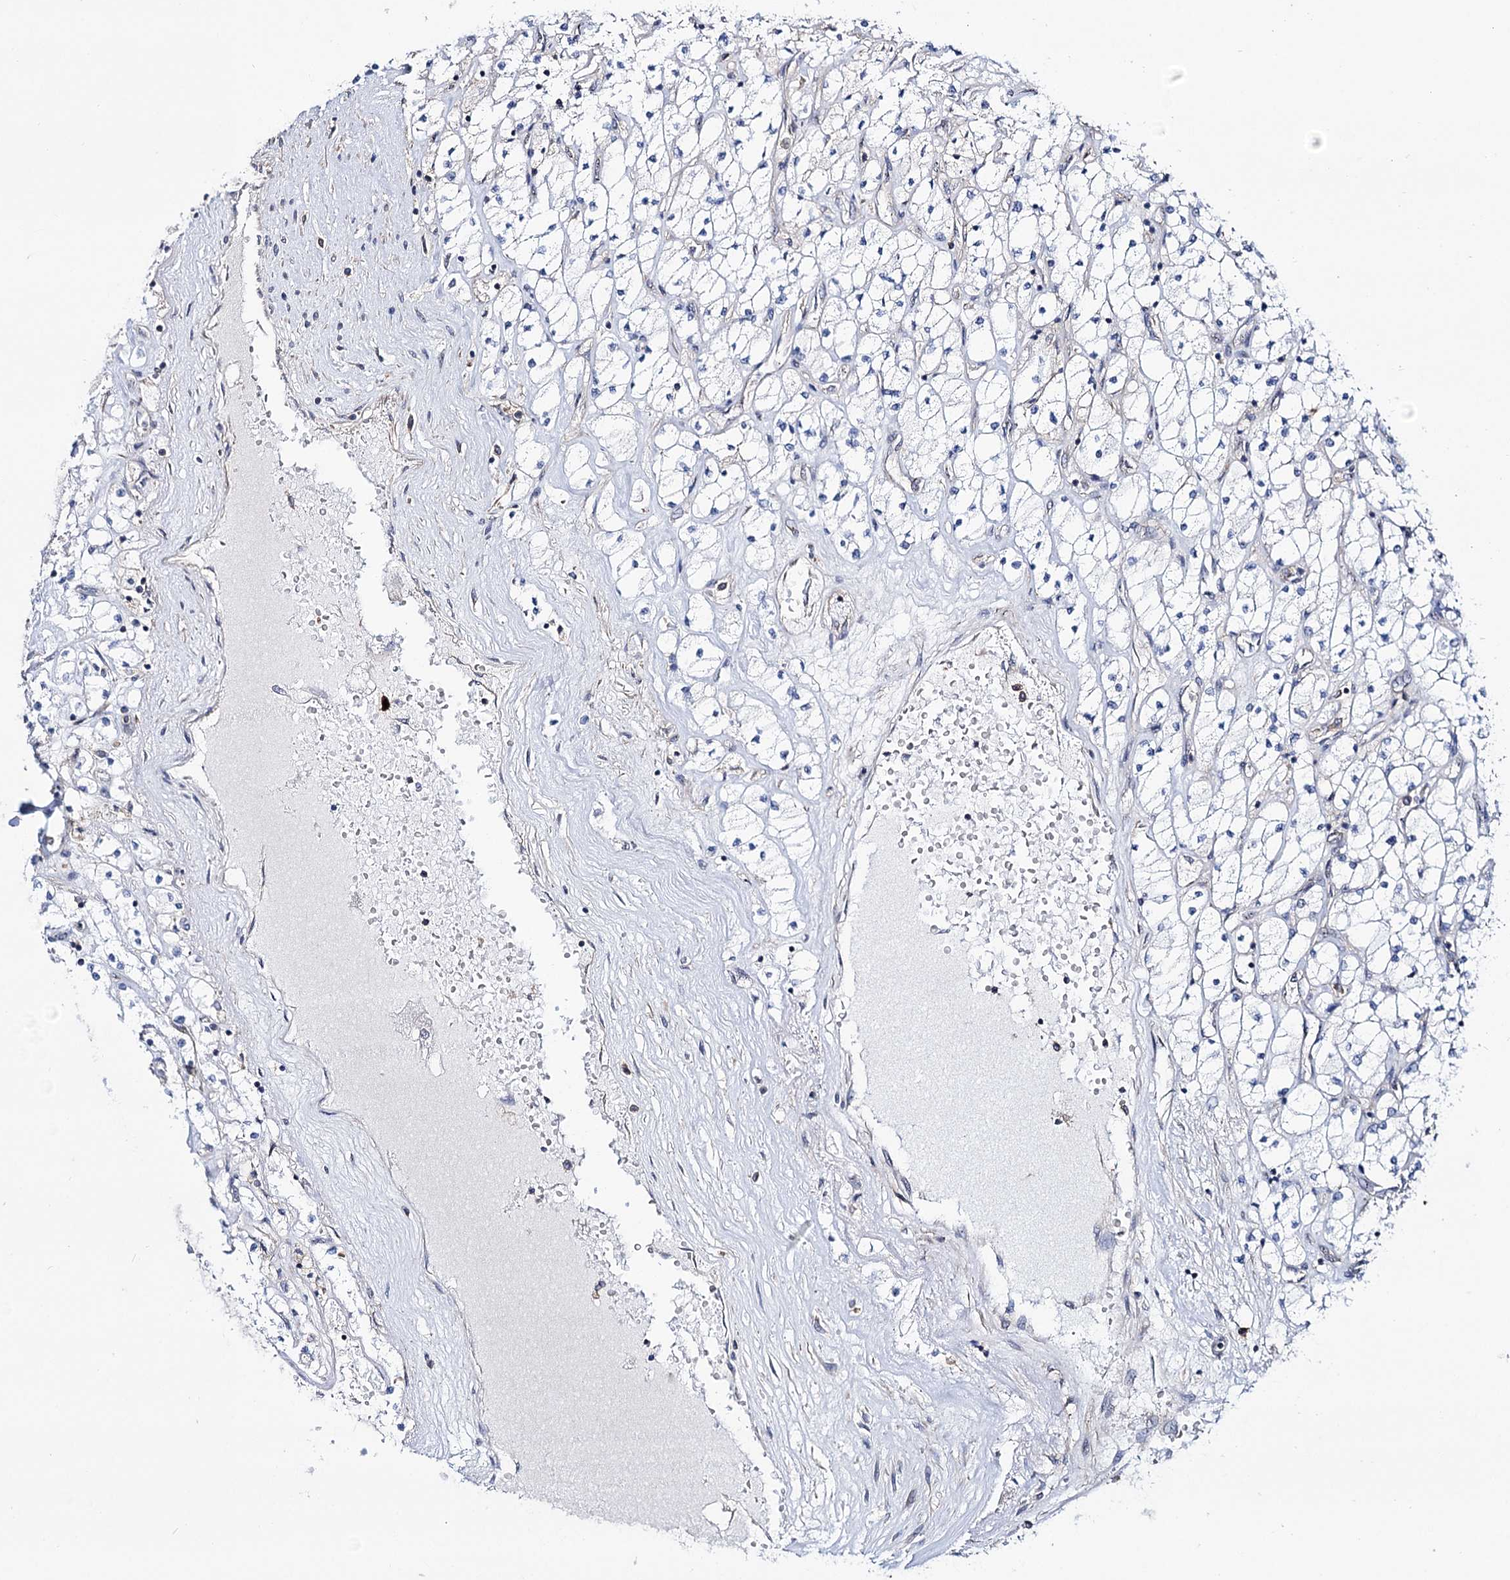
{"staining": {"intensity": "negative", "quantity": "none", "location": "none"}, "tissue": "renal cancer", "cell_type": "Tumor cells", "image_type": "cancer", "snomed": [{"axis": "morphology", "description": "Adenocarcinoma, NOS"}, {"axis": "topography", "description": "Kidney"}], "caption": "Immunohistochemical staining of renal cancer (adenocarcinoma) reveals no significant expression in tumor cells. (DAB (3,3'-diaminobenzidine) immunohistochemistry (IHC) visualized using brightfield microscopy, high magnification).", "gene": "SEC24A", "patient": {"sex": "male", "age": 80}}